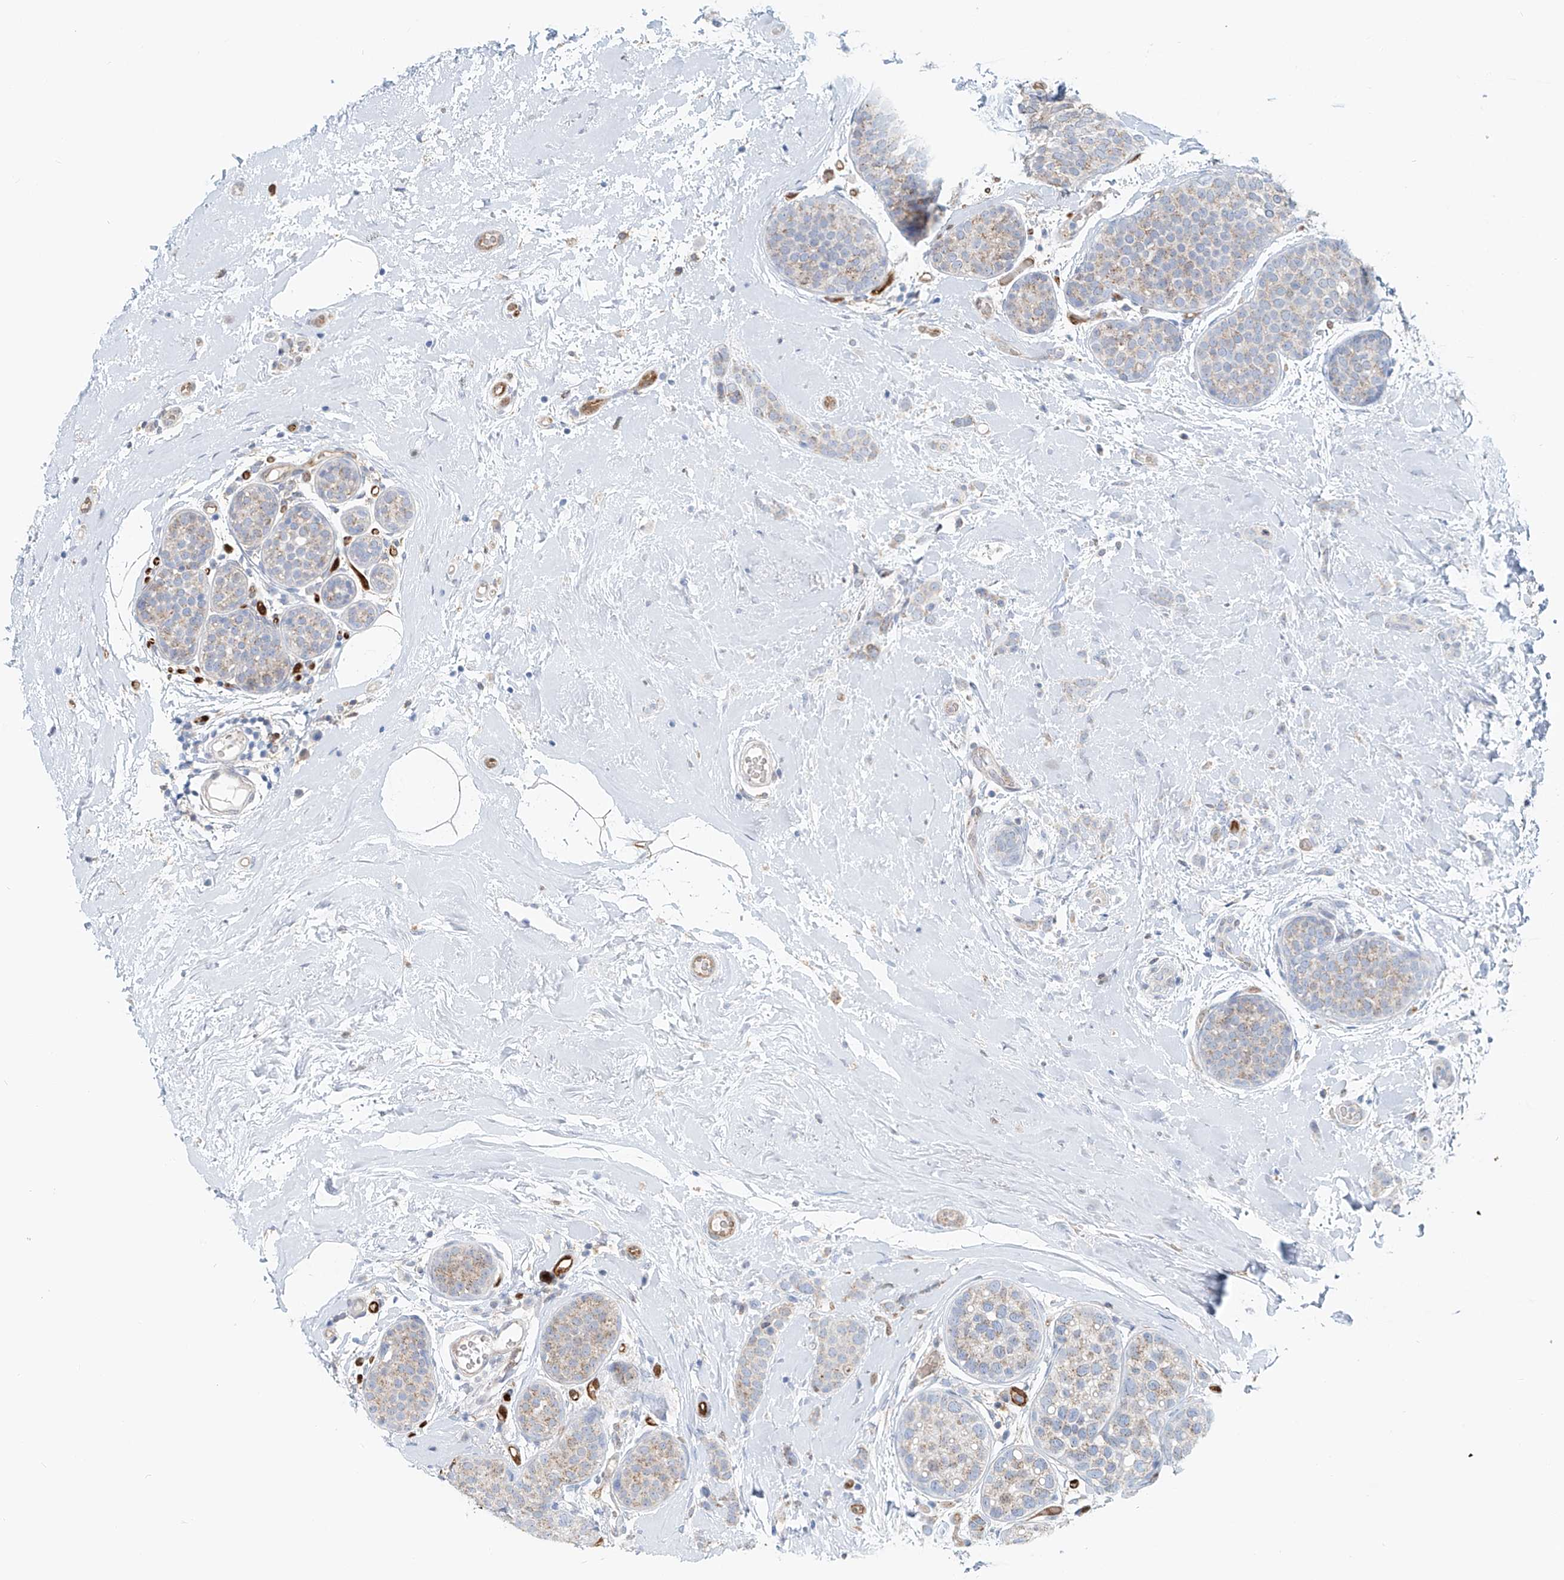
{"staining": {"intensity": "weak", "quantity": ">75%", "location": "cytoplasmic/membranous"}, "tissue": "breast cancer", "cell_type": "Tumor cells", "image_type": "cancer", "snomed": [{"axis": "morphology", "description": "Lobular carcinoma, in situ"}, {"axis": "morphology", "description": "Lobular carcinoma"}, {"axis": "topography", "description": "Breast"}], "caption": "This is a photomicrograph of immunohistochemistry (IHC) staining of breast lobular carcinoma in situ, which shows weak expression in the cytoplasmic/membranous of tumor cells.", "gene": "PTPRA", "patient": {"sex": "female", "age": 41}}